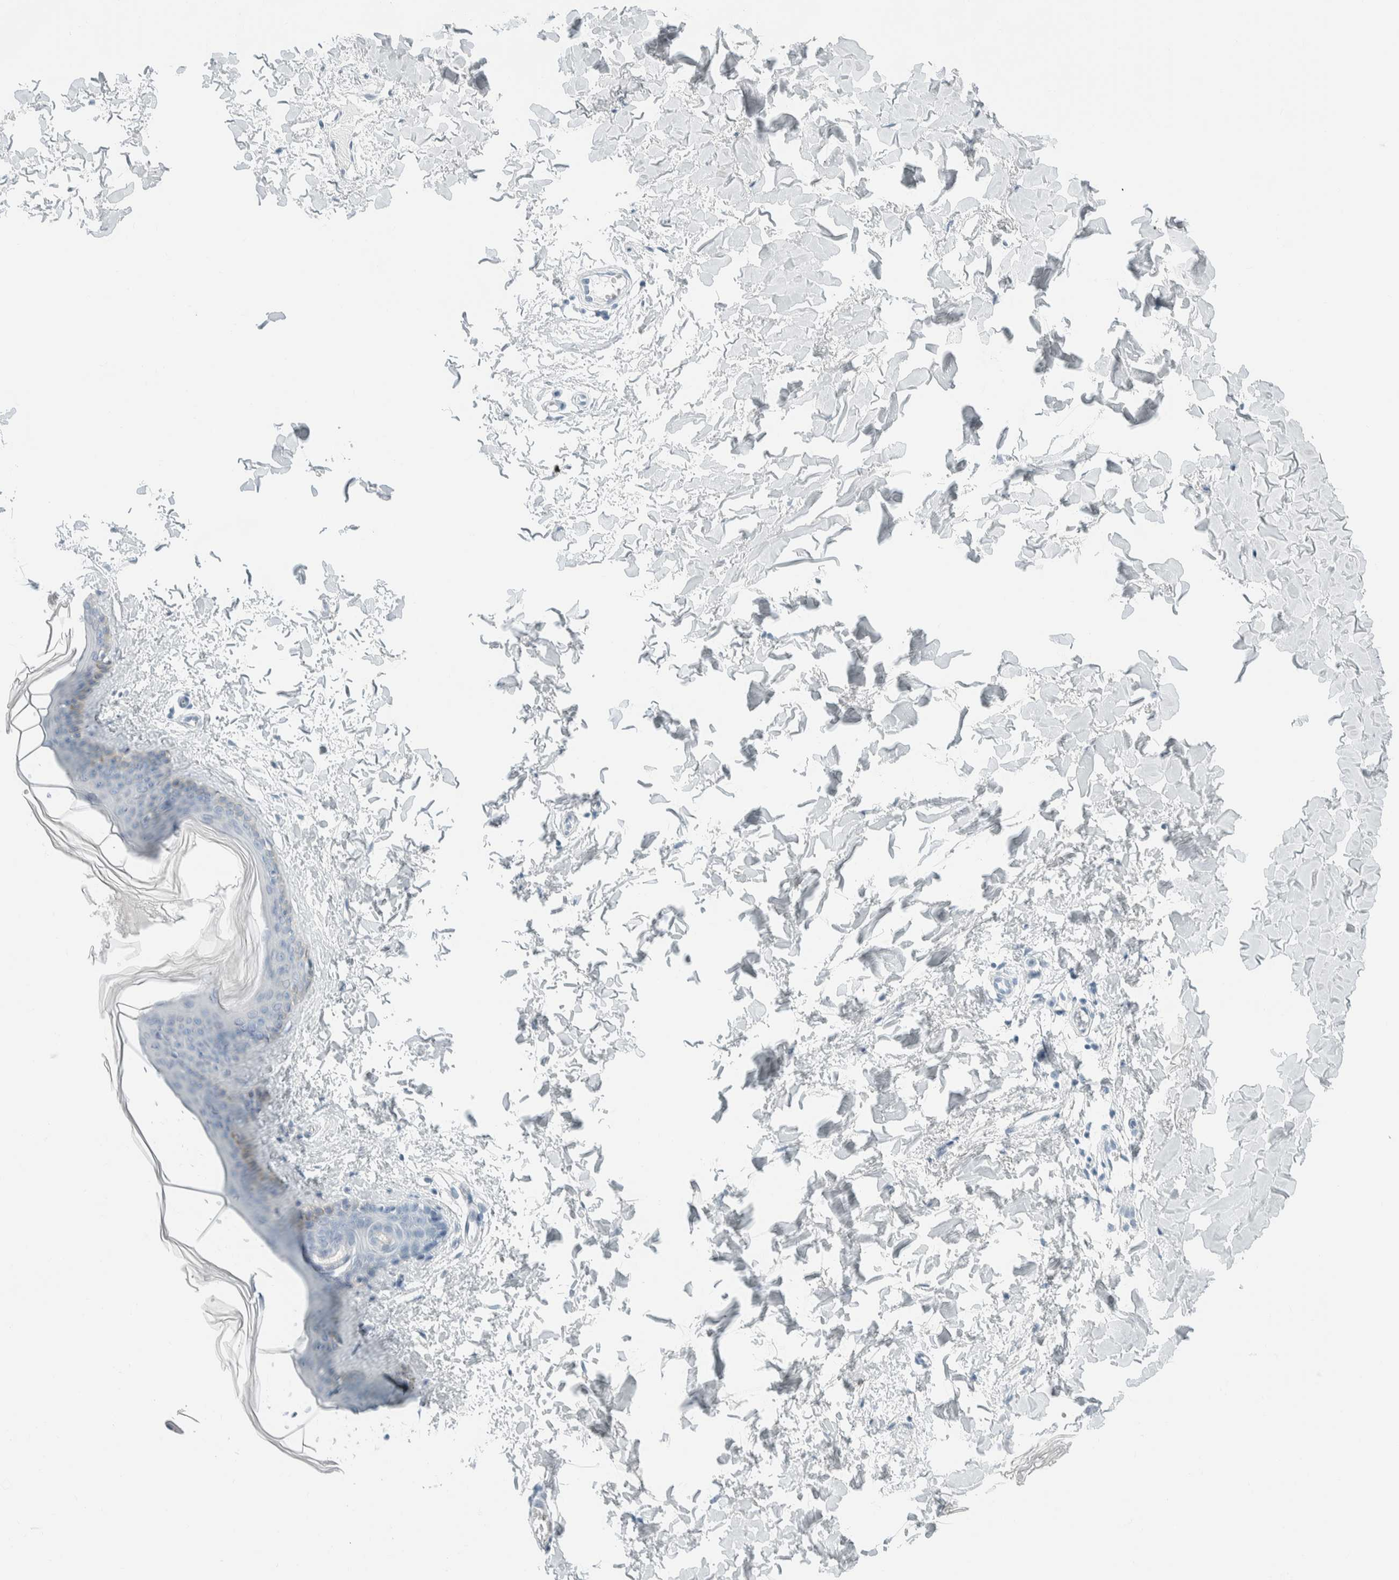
{"staining": {"intensity": "negative", "quantity": "none", "location": "none"}, "tissue": "skin", "cell_type": "Fibroblasts", "image_type": "normal", "snomed": [{"axis": "morphology", "description": "Normal tissue, NOS"}, {"axis": "topography", "description": "Skin"}], "caption": "Immunohistochemistry (IHC) histopathology image of normal skin: human skin stained with DAB (3,3'-diaminobenzidine) shows no significant protein staining in fibroblasts.", "gene": "ARHGAP27", "patient": {"sex": "female", "age": 17}}